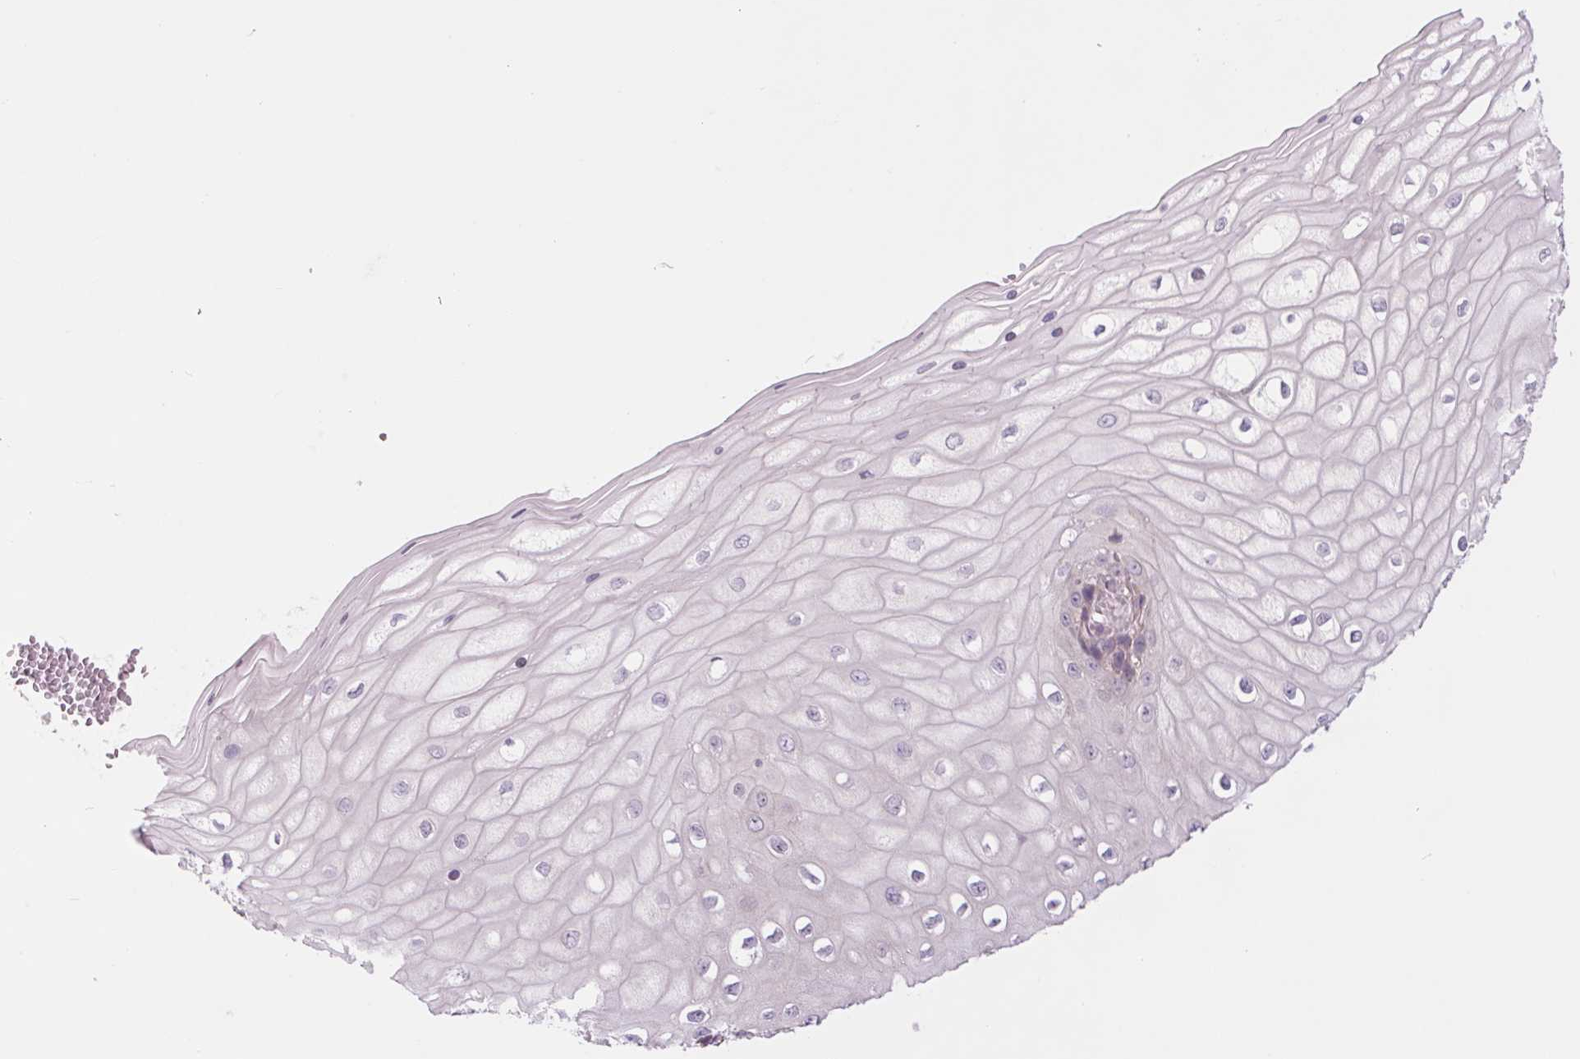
{"staining": {"intensity": "weak", "quantity": "25%-75%", "location": "cytoplasmic/membranous"}, "tissue": "cervix", "cell_type": "Glandular cells", "image_type": "normal", "snomed": [{"axis": "morphology", "description": "Normal tissue, NOS"}, {"axis": "topography", "description": "Cervix"}], "caption": "Cervix stained for a protein shows weak cytoplasmic/membranous positivity in glandular cells. Ihc stains the protein in brown and the nuclei are stained blue.", "gene": "SAMD5", "patient": {"sex": "female", "age": 37}}